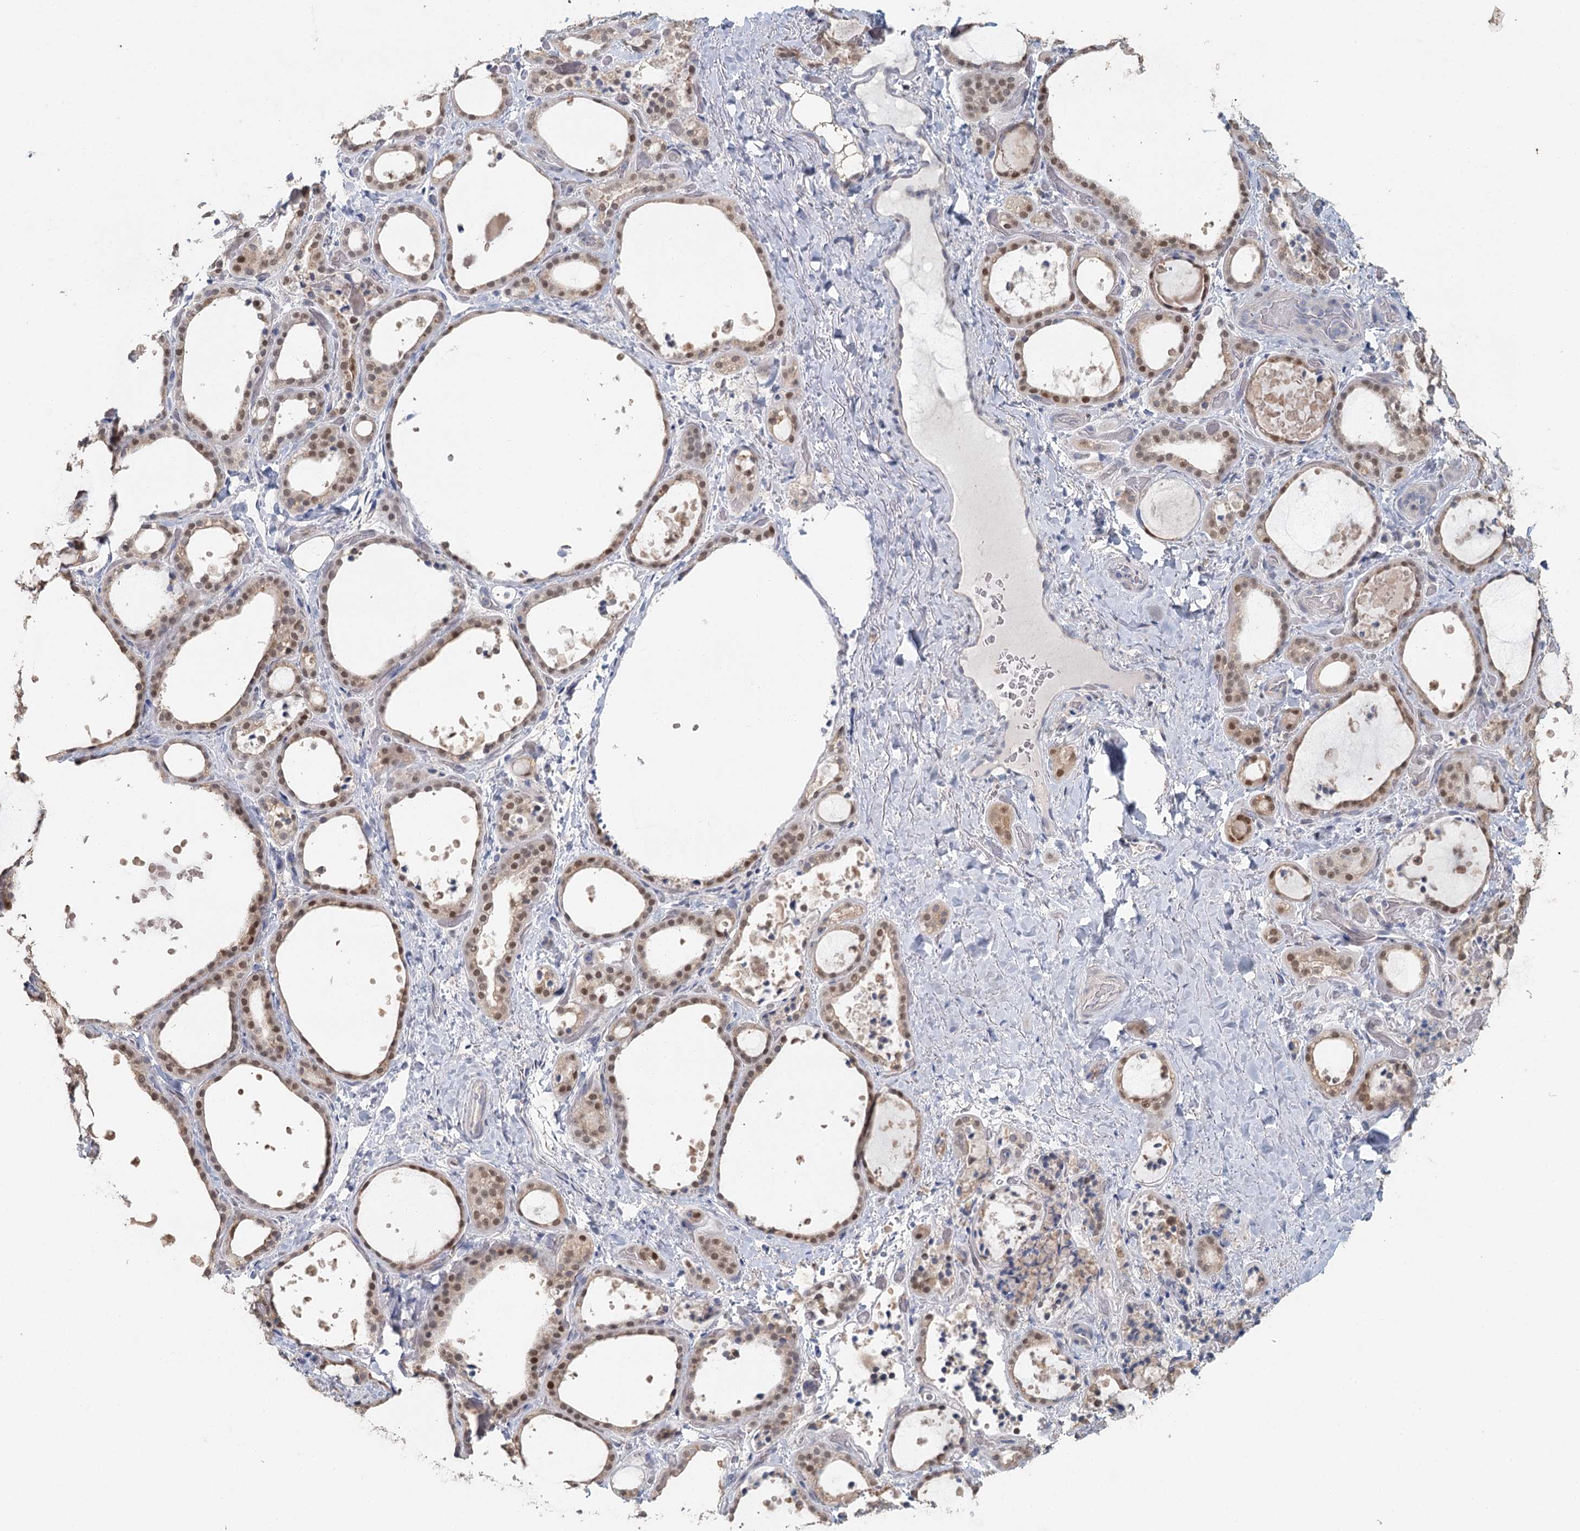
{"staining": {"intensity": "moderate", "quantity": "25%-75%", "location": "nuclear"}, "tissue": "thyroid gland", "cell_type": "Glandular cells", "image_type": "normal", "snomed": [{"axis": "morphology", "description": "Normal tissue, NOS"}, {"axis": "topography", "description": "Thyroid gland"}], "caption": "A medium amount of moderate nuclear positivity is seen in about 25%-75% of glandular cells in normal thyroid gland. (IHC, brightfield microscopy, high magnification).", "gene": "ADK", "patient": {"sex": "female", "age": 44}}